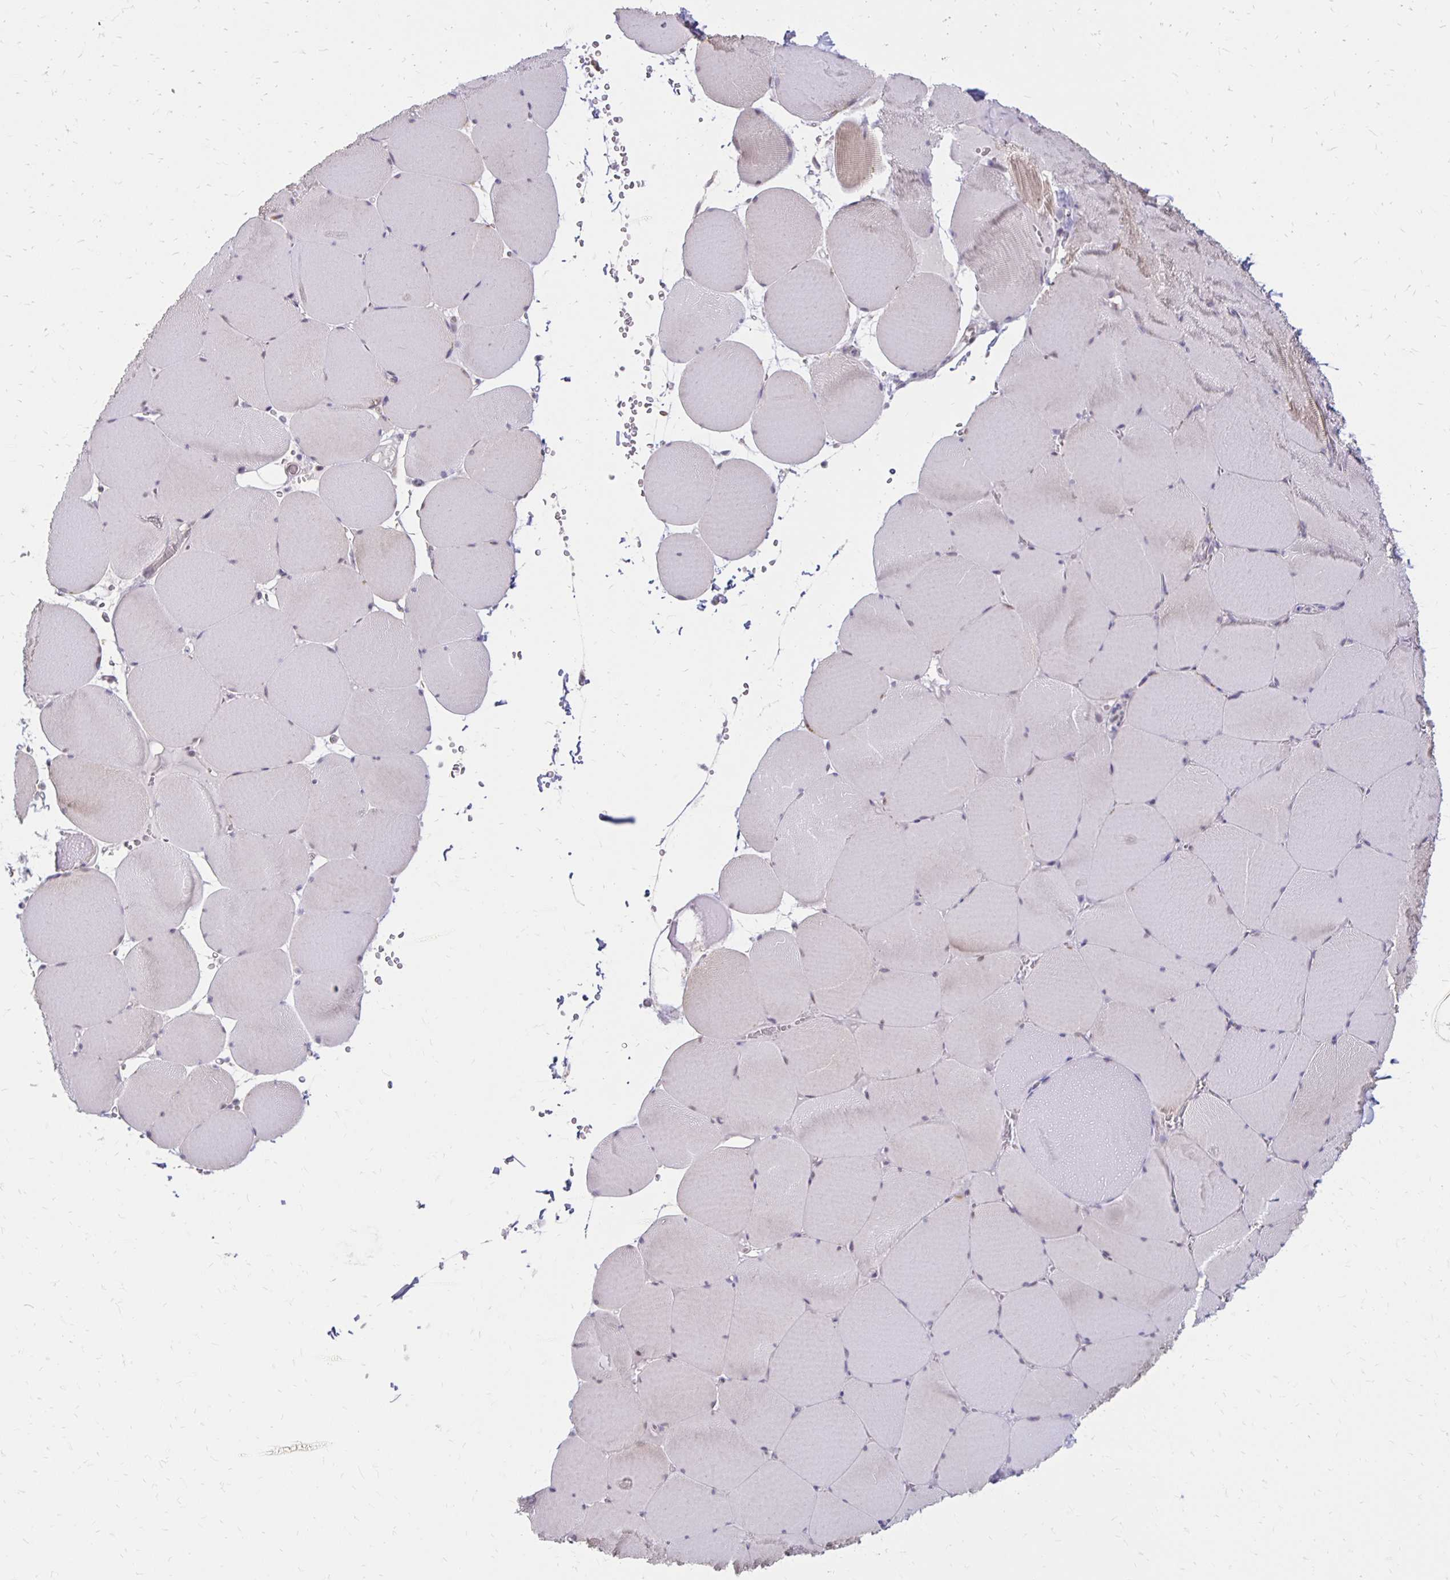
{"staining": {"intensity": "negative", "quantity": "none", "location": "none"}, "tissue": "skeletal muscle", "cell_type": "Myocytes", "image_type": "normal", "snomed": [{"axis": "morphology", "description": "Normal tissue, NOS"}, {"axis": "topography", "description": "Skeletal muscle"}, {"axis": "topography", "description": "Head-Neck"}], "caption": "This histopathology image is of normal skeletal muscle stained with immunohistochemistry (IHC) to label a protein in brown with the nuclei are counter-stained blue. There is no staining in myocytes.", "gene": "DAGLA", "patient": {"sex": "male", "age": 66}}